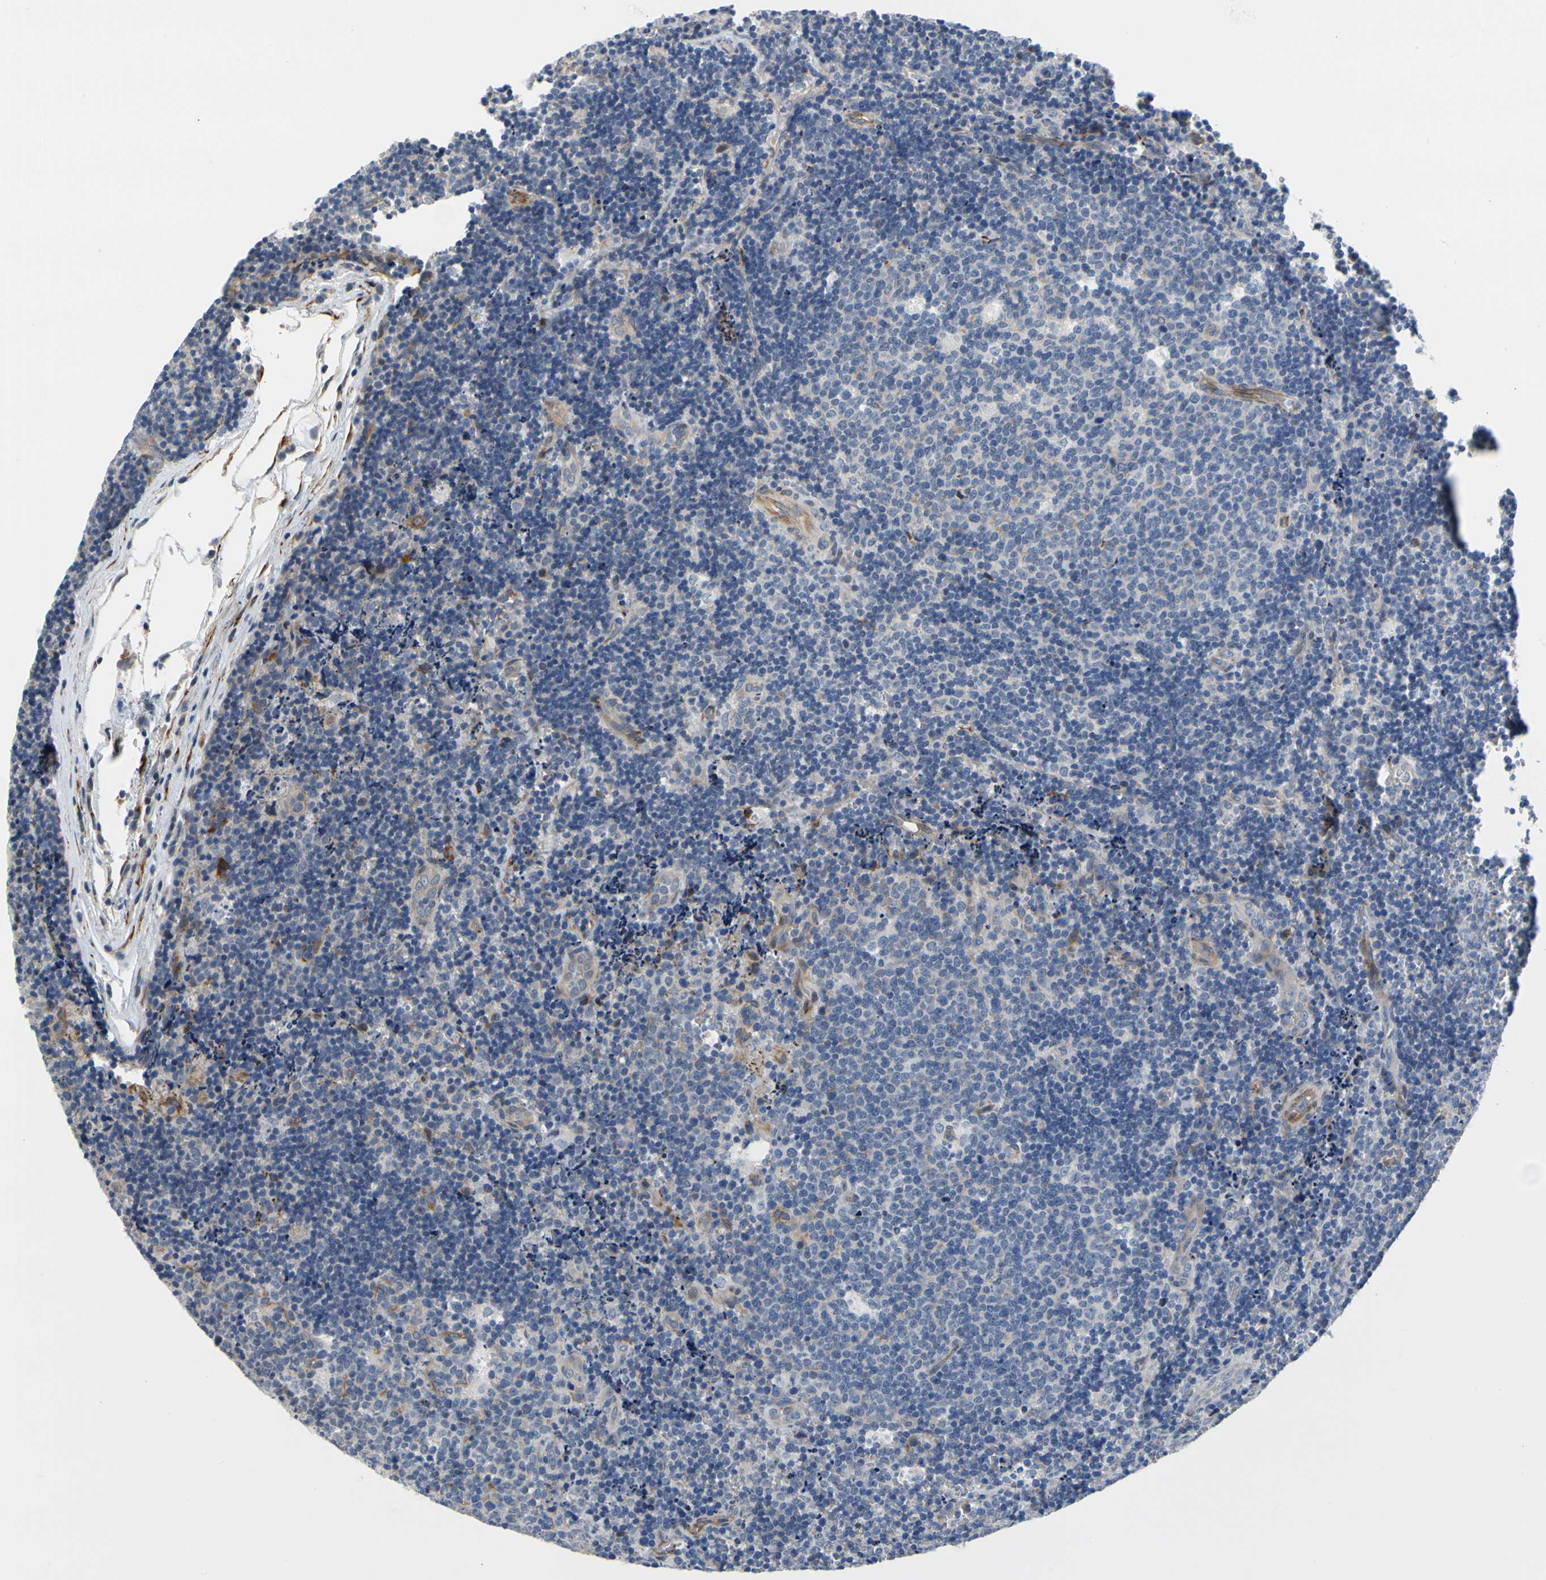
{"staining": {"intensity": "weak", "quantity": "<25%", "location": "cytoplasmic/membranous"}, "tissue": "lymph node", "cell_type": "Germinal center cells", "image_type": "normal", "snomed": [{"axis": "morphology", "description": "Normal tissue, NOS"}, {"axis": "topography", "description": "Lymph node"}, {"axis": "topography", "description": "Salivary gland"}], "caption": "This is a micrograph of immunohistochemistry staining of unremarkable lymph node, which shows no expression in germinal center cells.", "gene": "ZNF236", "patient": {"sex": "male", "age": 8}}